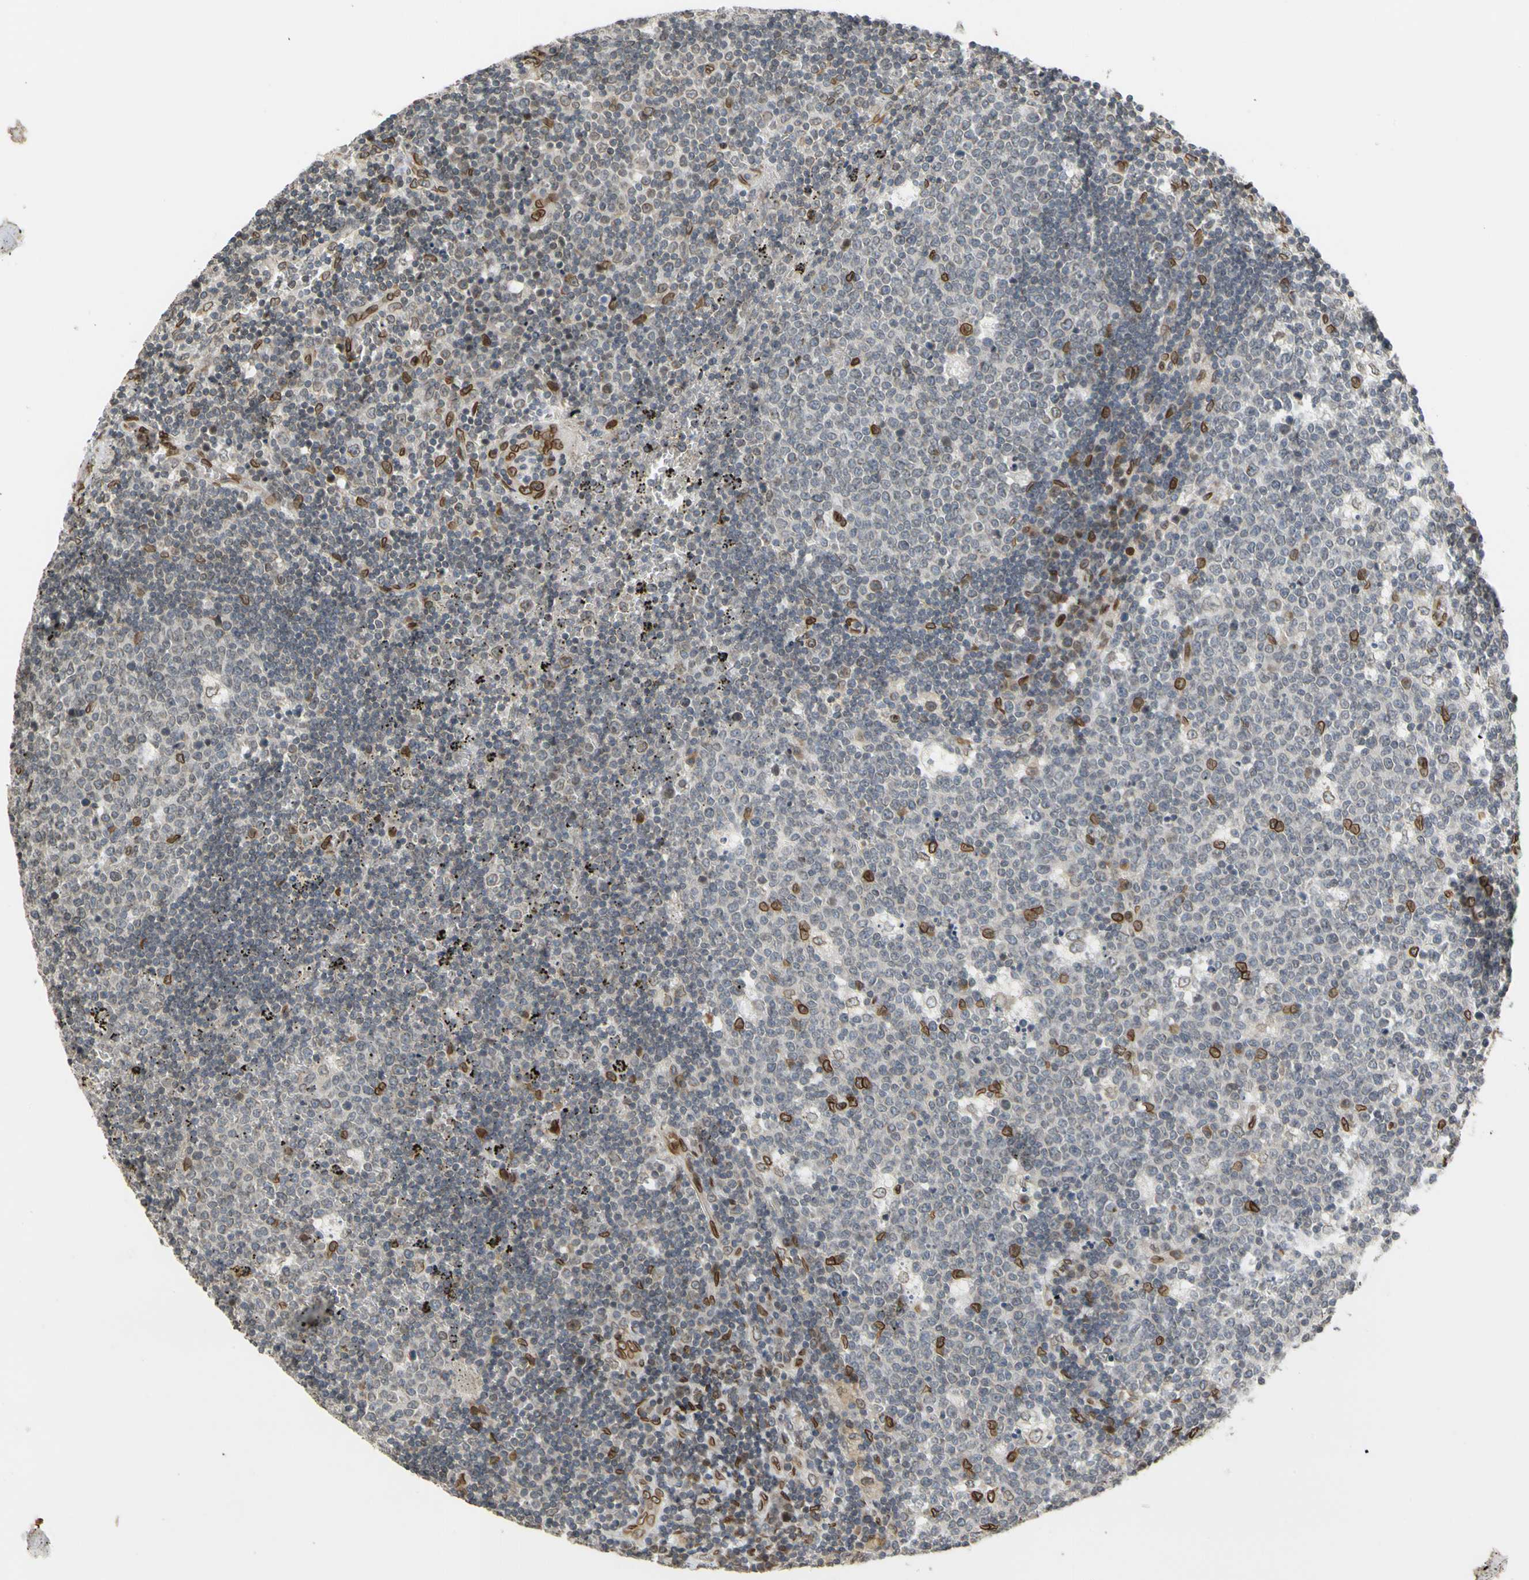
{"staining": {"intensity": "moderate", "quantity": "<25%", "location": "cytoplasmic/membranous,nuclear"}, "tissue": "lymph node", "cell_type": "Germinal center cells", "image_type": "normal", "snomed": [{"axis": "morphology", "description": "Normal tissue, NOS"}, {"axis": "topography", "description": "Lymph node"}, {"axis": "topography", "description": "Salivary gland"}], "caption": "Unremarkable lymph node exhibits moderate cytoplasmic/membranous,nuclear expression in approximately <25% of germinal center cells.", "gene": "SUN1", "patient": {"sex": "male", "age": 8}}